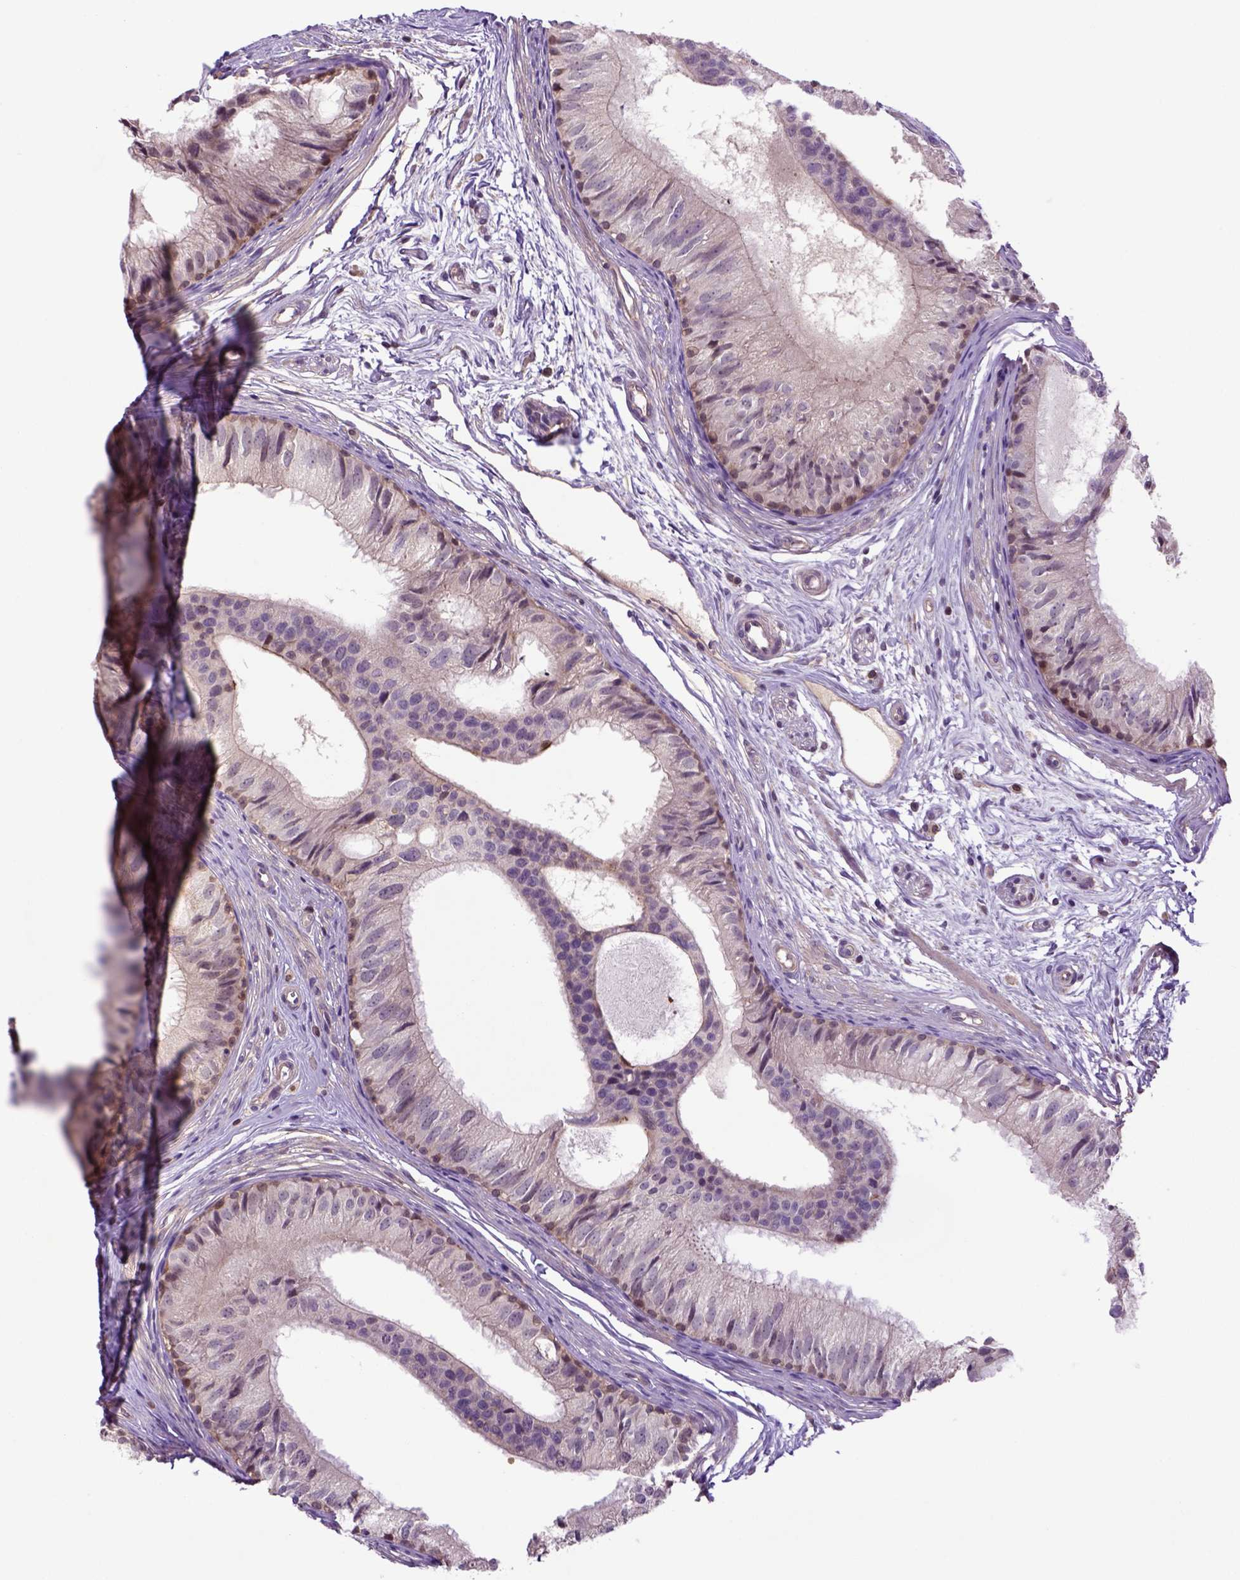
{"staining": {"intensity": "moderate", "quantity": "25%-75%", "location": "cytoplasmic/membranous"}, "tissue": "epididymis", "cell_type": "Glandular cells", "image_type": "normal", "snomed": [{"axis": "morphology", "description": "Normal tissue, NOS"}, {"axis": "topography", "description": "Epididymis"}], "caption": "A photomicrograph showing moderate cytoplasmic/membranous expression in about 25%-75% of glandular cells in normal epididymis, as visualized by brown immunohistochemical staining.", "gene": "HSPBP1", "patient": {"sex": "male", "age": 25}}